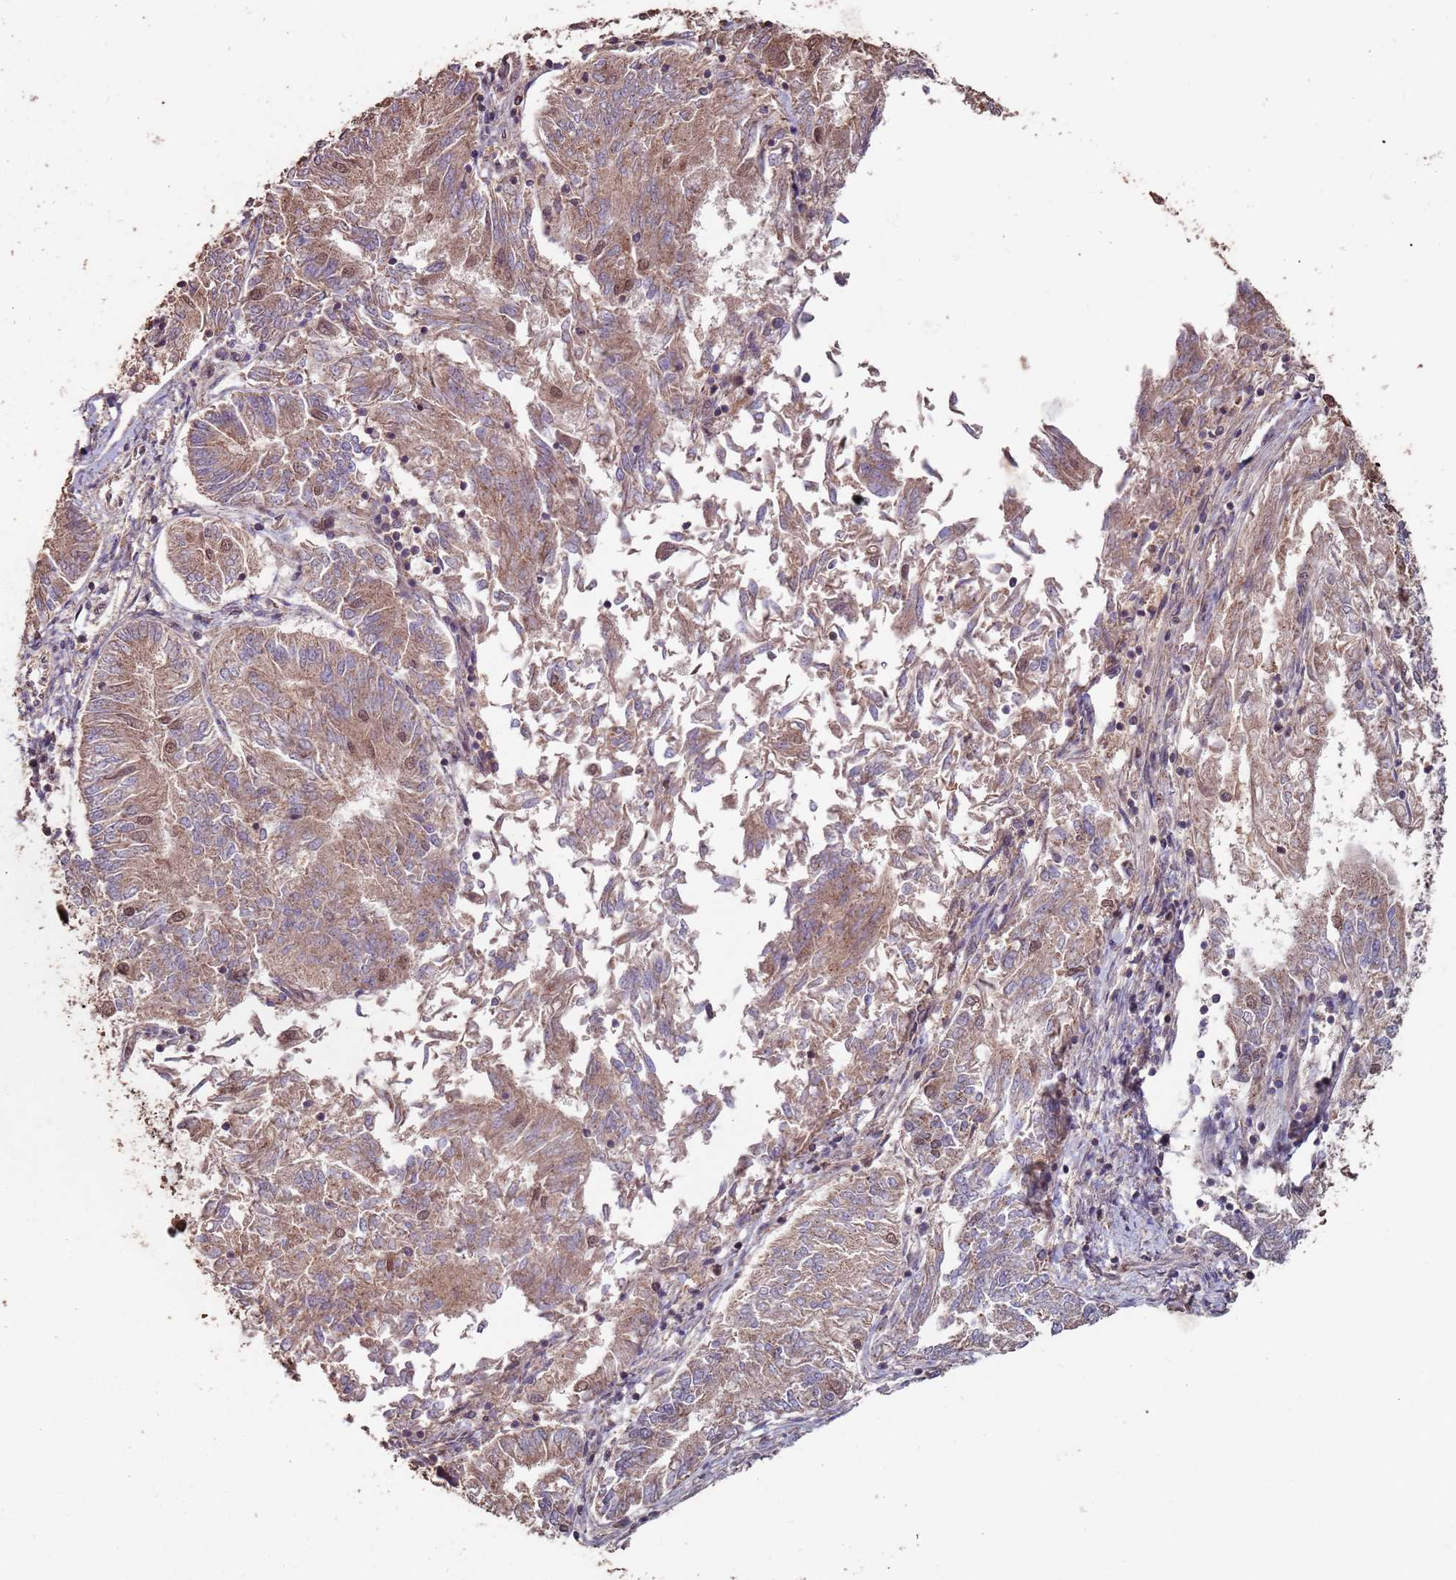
{"staining": {"intensity": "moderate", "quantity": ">75%", "location": "cytoplasmic/membranous"}, "tissue": "endometrial cancer", "cell_type": "Tumor cells", "image_type": "cancer", "snomed": [{"axis": "morphology", "description": "Adenocarcinoma, NOS"}, {"axis": "topography", "description": "Endometrium"}], "caption": "Tumor cells demonstrate moderate cytoplasmic/membranous staining in approximately >75% of cells in endometrial cancer (adenocarcinoma).", "gene": "PRR7", "patient": {"sex": "female", "age": 58}}